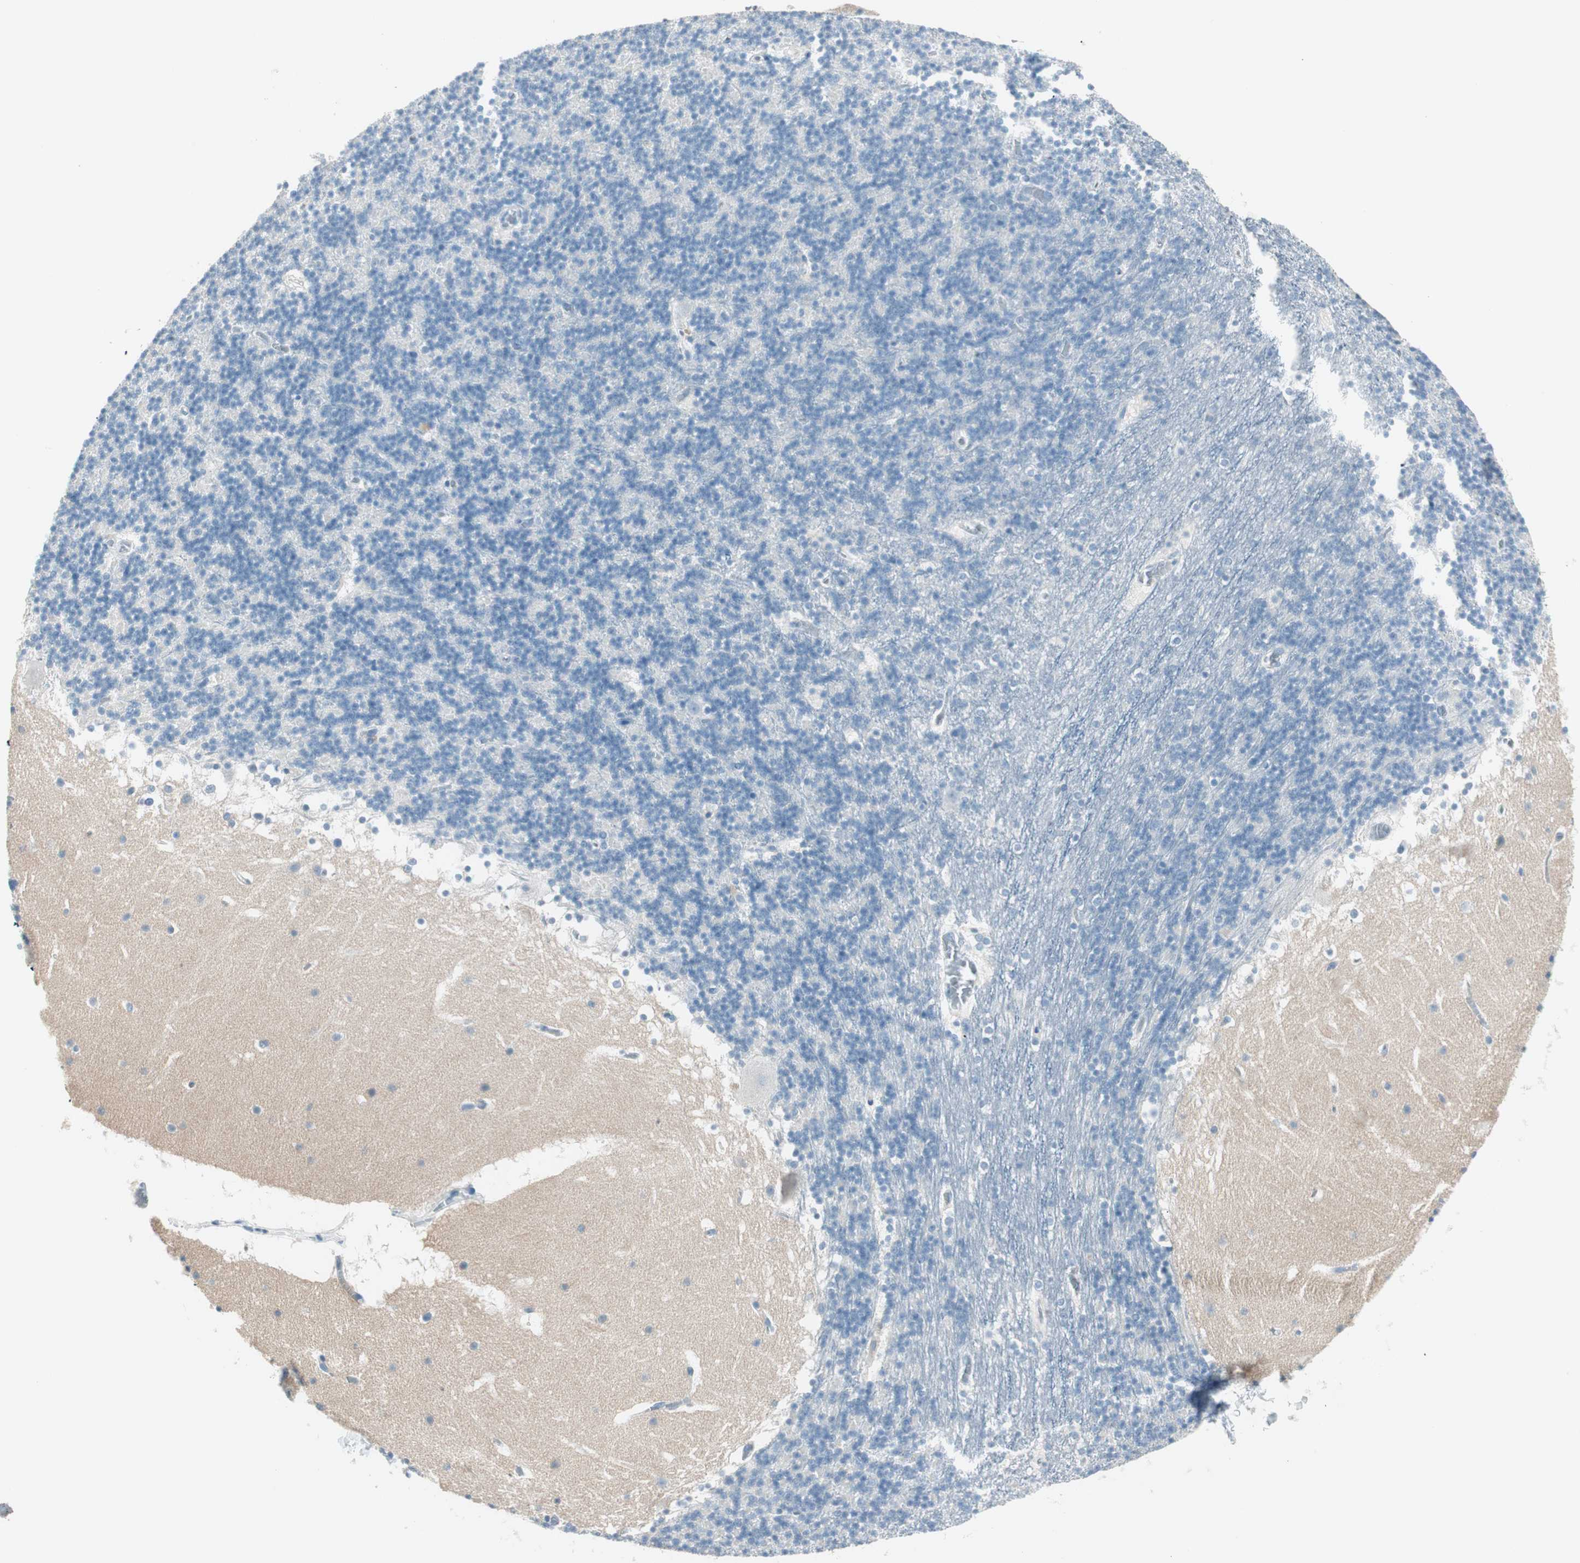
{"staining": {"intensity": "negative", "quantity": "none", "location": "none"}, "tissue": "cerebellum", "cell_type": "Cells in granular layer", "image_type": "normal", "snomed": [{"axis": "morphology", "description": "Normal tissue, NOS"}, {"axis": "topography", "description": "Cerebellum"}], "caption": "Immunohistochemistry histopathology image of normal cerebellum: cerebellum stained with DAB displays no significant protein positivity in cells in granular layer.", "gene": "ITLN2", "patient": {"sex": "male", "age": 45}}